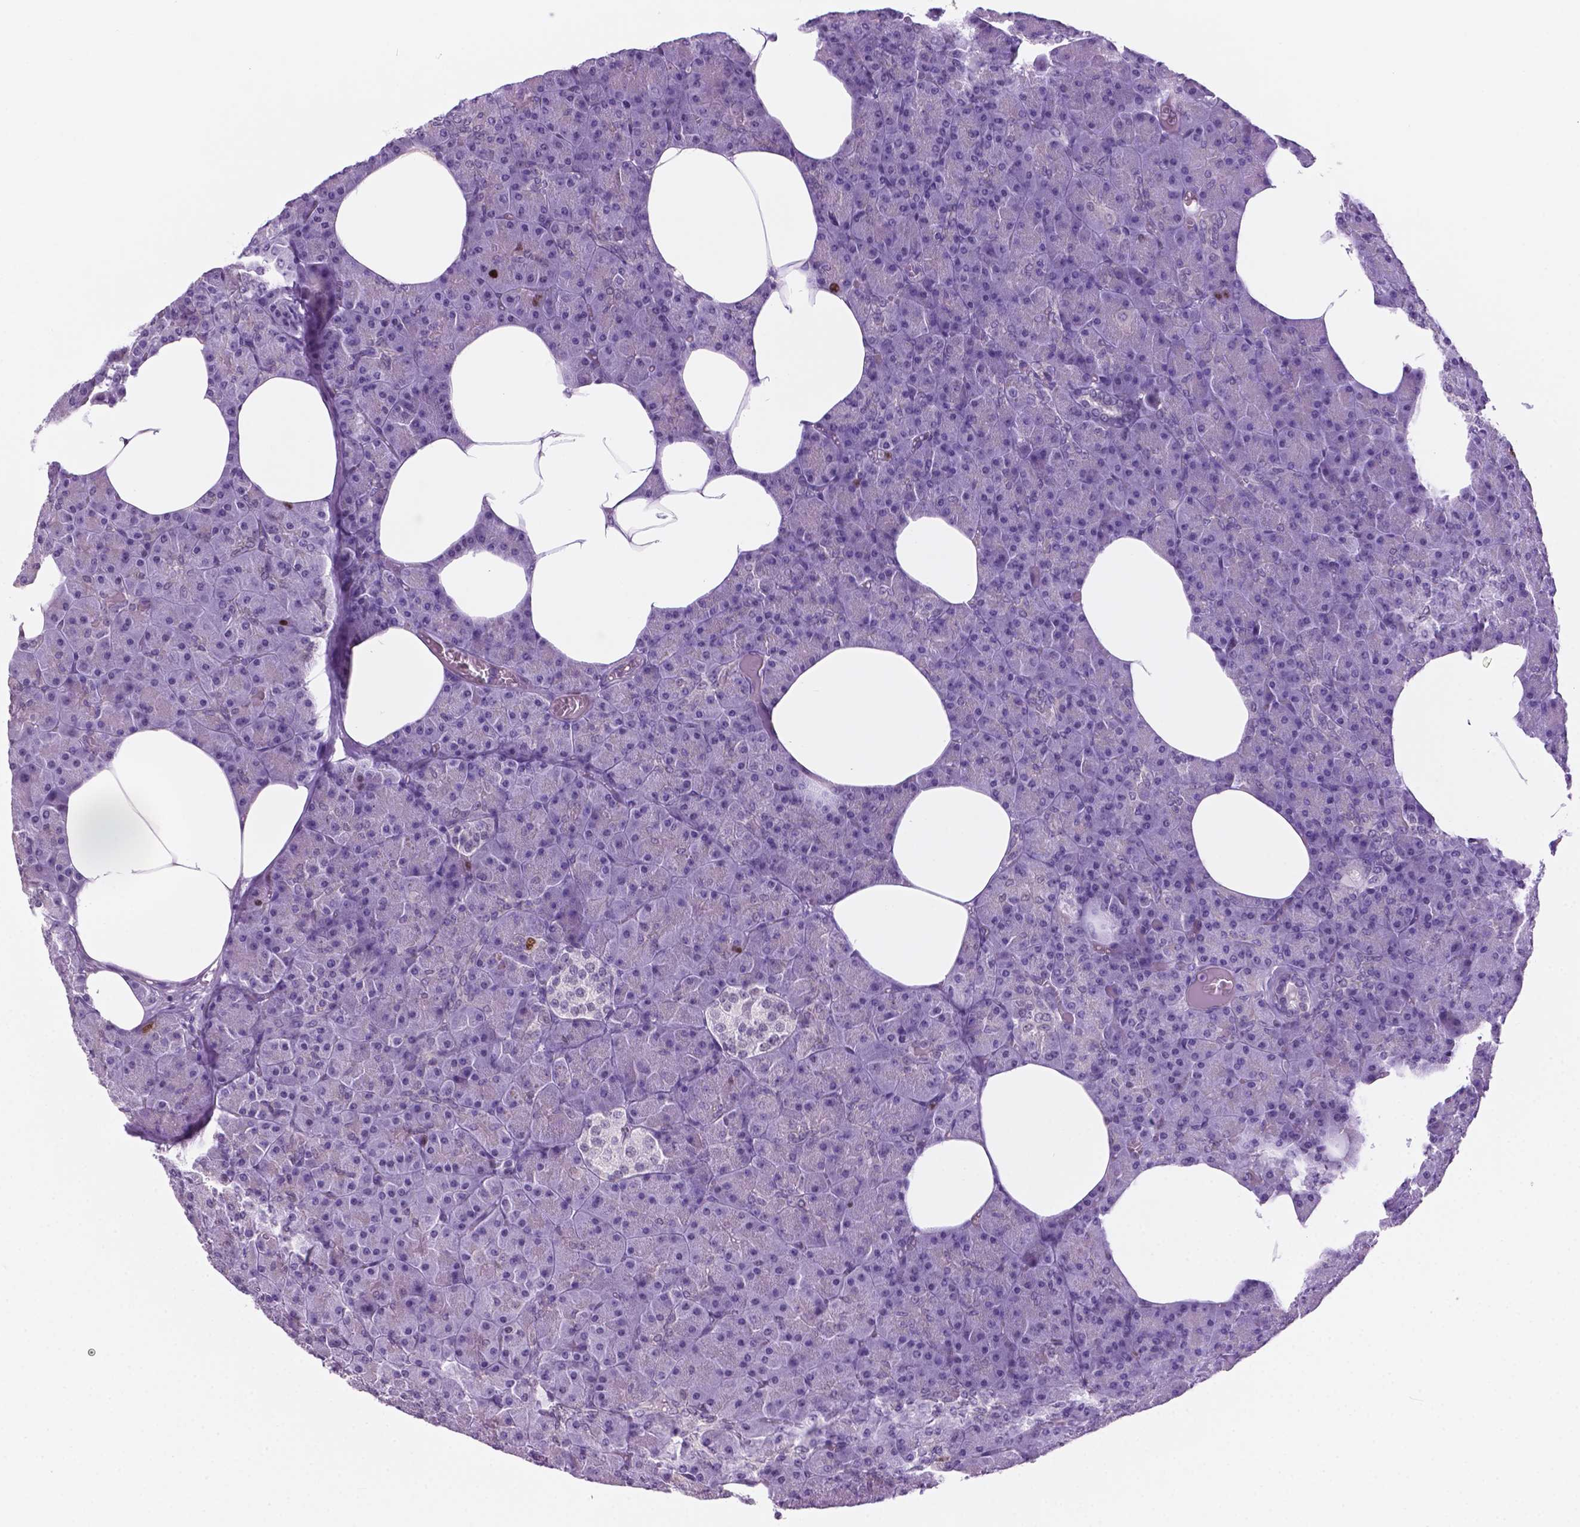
{"staining": {"intensity": "strong", "quantity": "<25%", "location": "nuclear"}, "tissue": "pancreas", "cell_type": "Exocrine glandular cells", "image_type": "normal", "snomed": [{"axis": "morphology", "description": "Normal tissue, NOS"}, {"axis": "topography", "description": "Pancreas"}], "caption": "Protein analysis of normal pancreas displays strong nuclear staining in approximately <25% of exocrine glandular cells. Ihc stains the protein of interest in brown and the nuclei are stained blue.", "gene": "NCAPH2", "patient": {"sex": "female", "age": 45}}